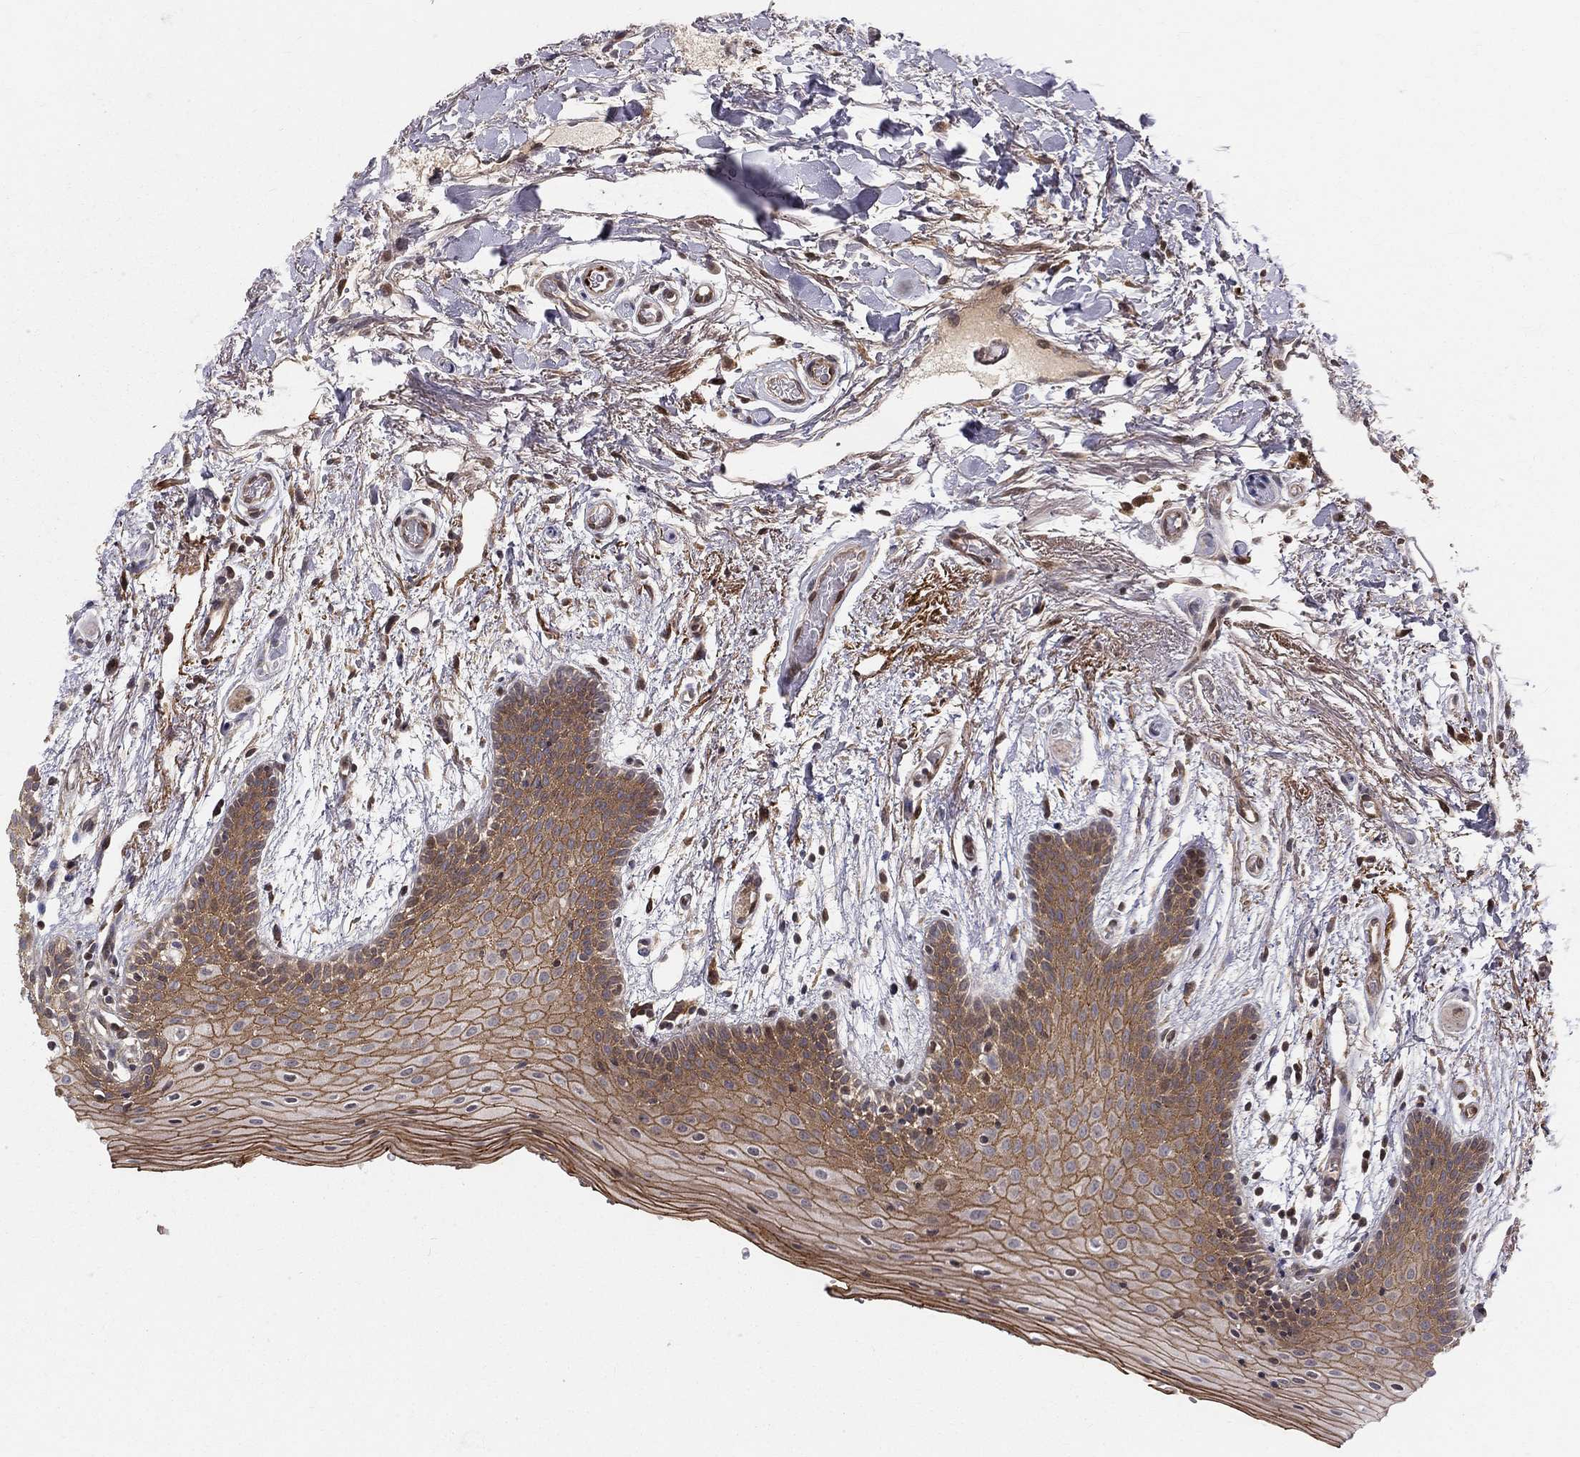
{"staining": {"intensity": "strong", "quantity": ">75%", "location": "cytoplasmic/membranous"}, "tissue": "oral mucosa", "cell_type": "Squamous epithelial cells", "image_type": "normal", "snomed": [{"axis": "morphology", "description": "Normal tissue, NOS"}, {"axis": "topography", "description": "Oral tissue"}, {"axis": "topography", "description": "Tounge, NOS"}], "caption": "Immunohistochemistry (DAB (3,3'-diaminobenzidine)) staining of benign oral mucosa reveals strong cytoplasmic/membranous protein staining in approximately >75% of squamous epithelial cells.", "gene": "WDR19", "patient": {"sex": "female", "age": 86}}